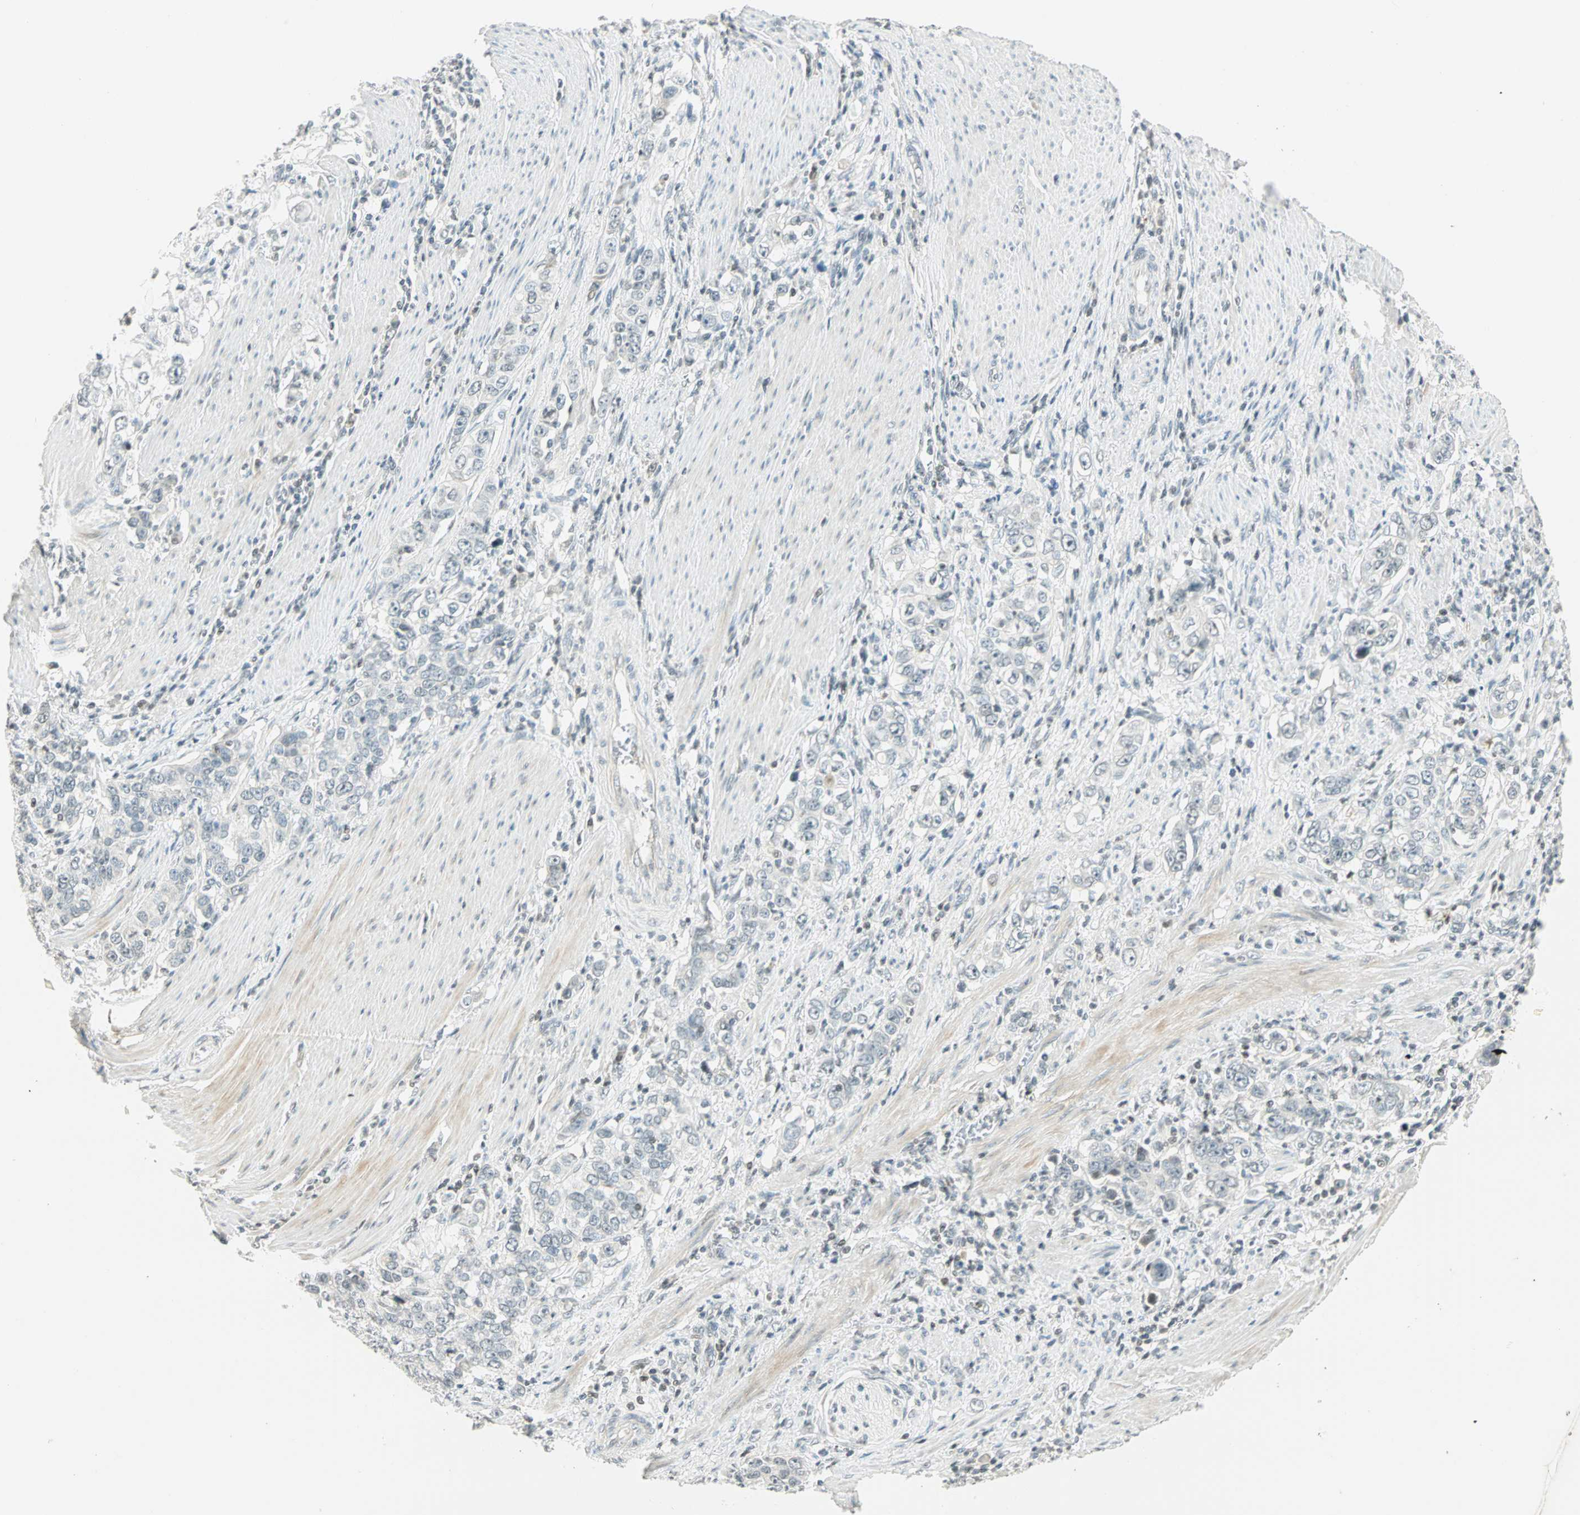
{"staining": {"intensity": "weak", "quantity": "<25%", "location": "nuclear"}, "tissue": "stomach cancer", "cell_type": "Tumor cells", "image_type": "cancer", "snomed": [{"axis": "morphology", "description": "Adenocarcinoma, NOS"}, {"axis": "topography", "description": "Stomach, lower"}], "caption": "A micrograph of adenocarcinoma (stomach) stained for a protein exhibits no brown staining in tumor cells.", "gene": "SMAD3", "patient": {"sex": "female", "age": 72}}